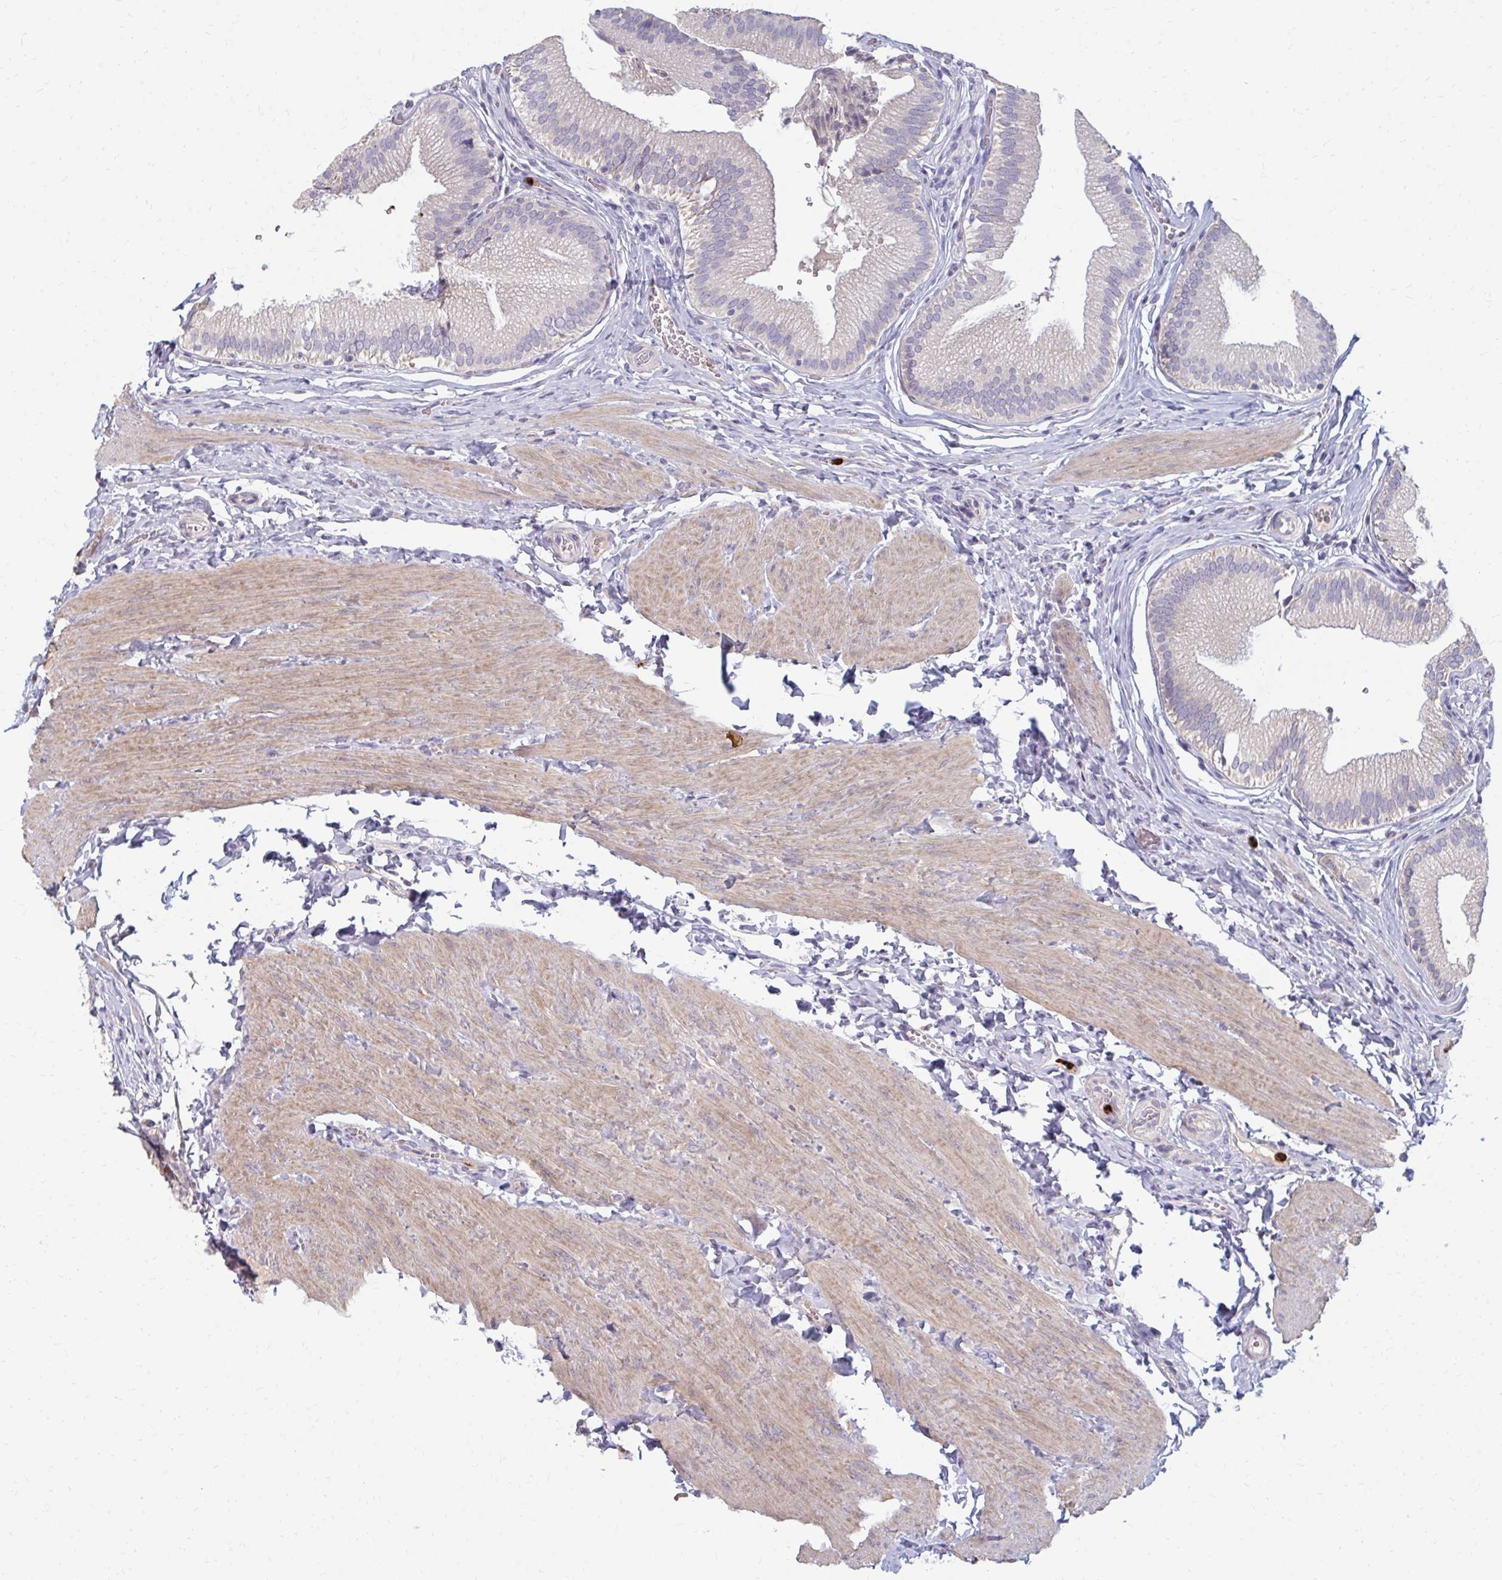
{"staining": {"intensity": "weak", "quantity": "<25%", "location": "cytoplasmic/membranous"}, "tissue": "gallbladder", "cell_type": "Glandular cells", "image_type": "normal", "snomed": [{"axis": "morphology", "description": "Normal tissue, NOS"}, {"axis": "topography", "description": "Gallbladder"}, {"axis": "topography", "description": "Peripheral nerve tissue"}], "caption": "Immunohistochemistry (IHC) photomicrograph of benign human gallbladder stained for a protein (brown), which demonstrates no staining in glandular cells.", "gene": "RAB33A", "patient": {"sex": "male", "age": 17}}